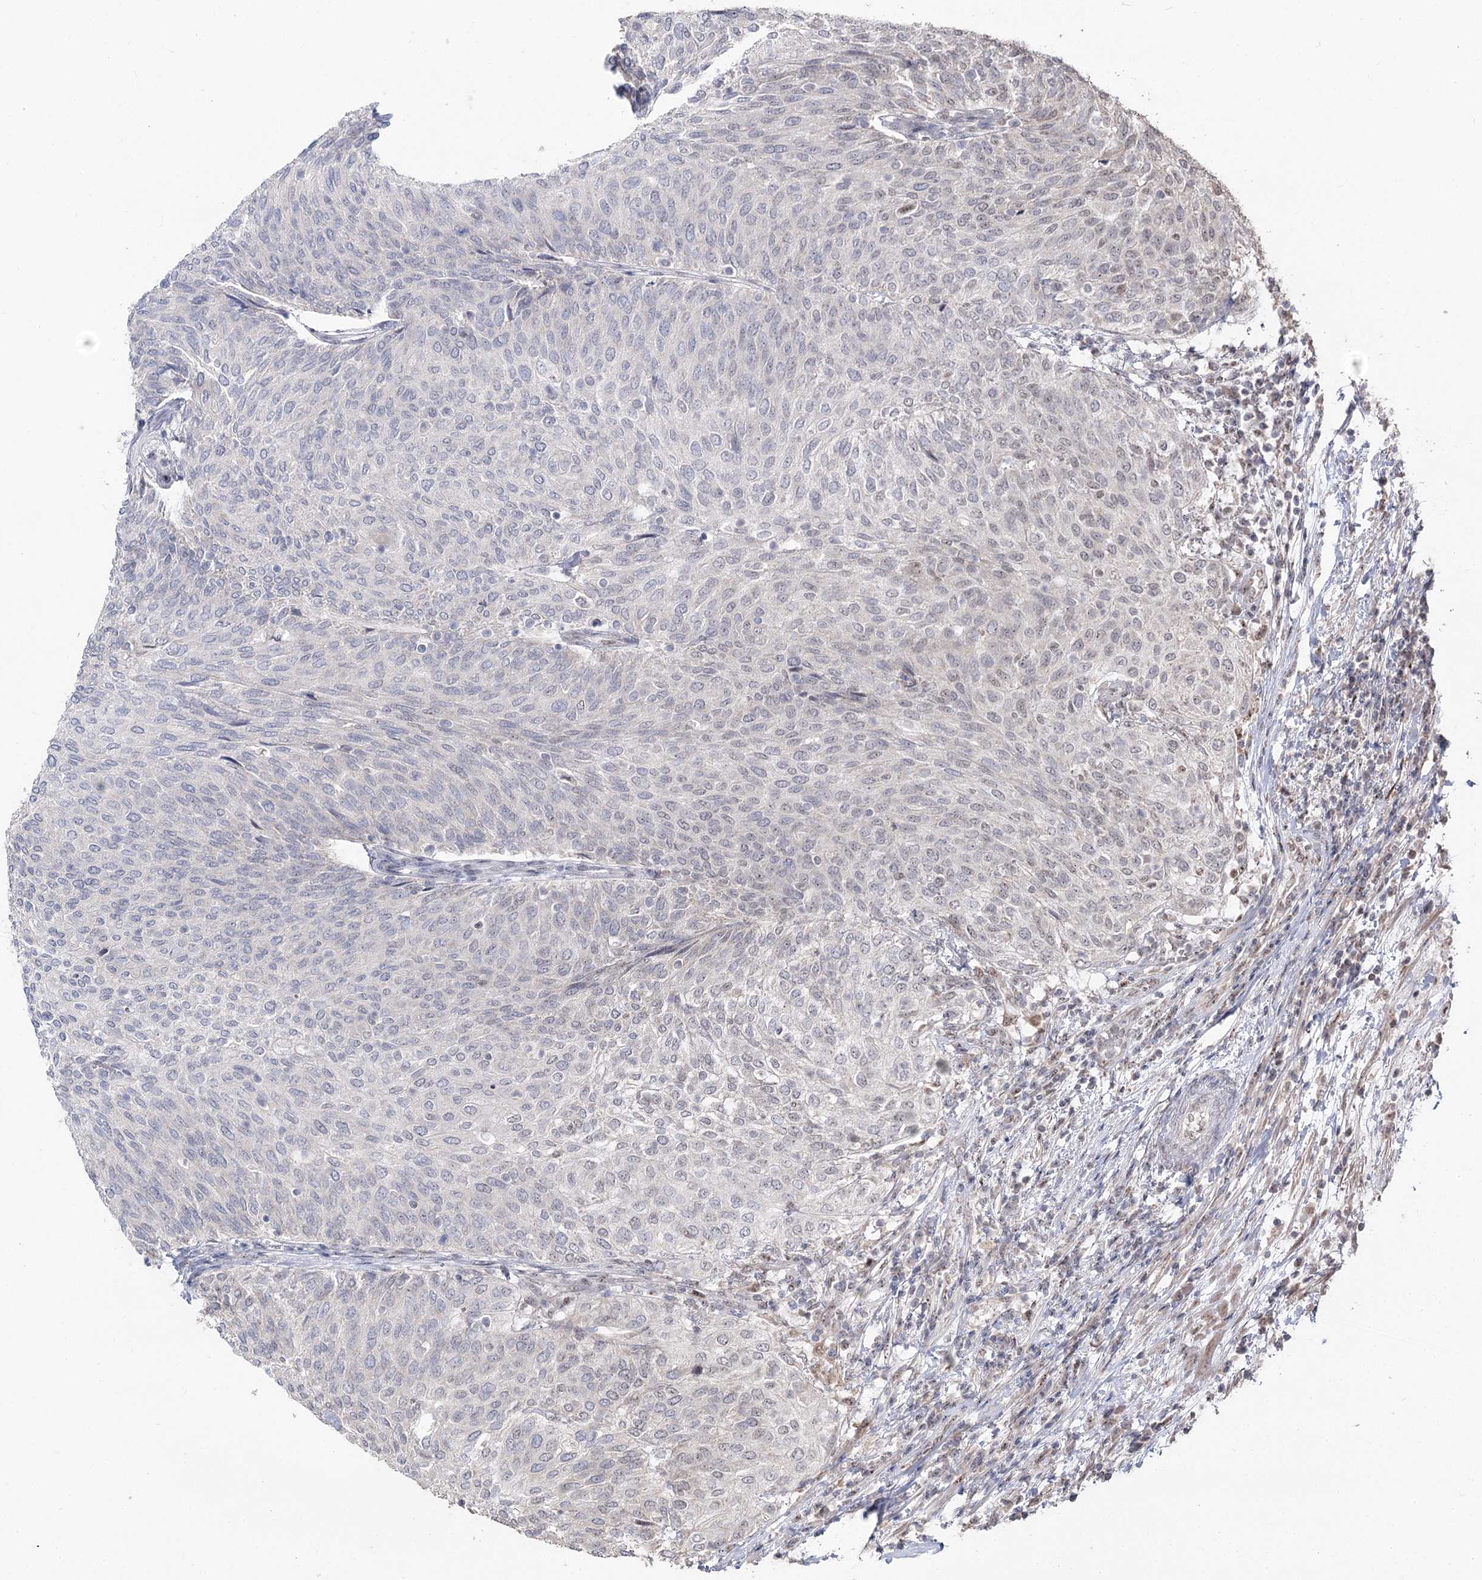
{"staining": {"intensity": "negative", "quantity": "none", "location": "none"}, "tissue": "urothelial cancer", "cell_type": "Tumor cells", "image_type": "cancer", "snomed": [{"axis": "morphology", "description": "Urothelial carcinoma, Low grade"}, {"axis": "topography", "description": "Urinary bladder"}], "caption": "IHC image of low-grade urothelial carcinoma stained for a protein (brown), which demonstrates no expression in tumor cells. (IHC, brightfield microscopy, high magnification).", "gene": "RUFY4", "patient": {"sex": "female", "age": 79}}